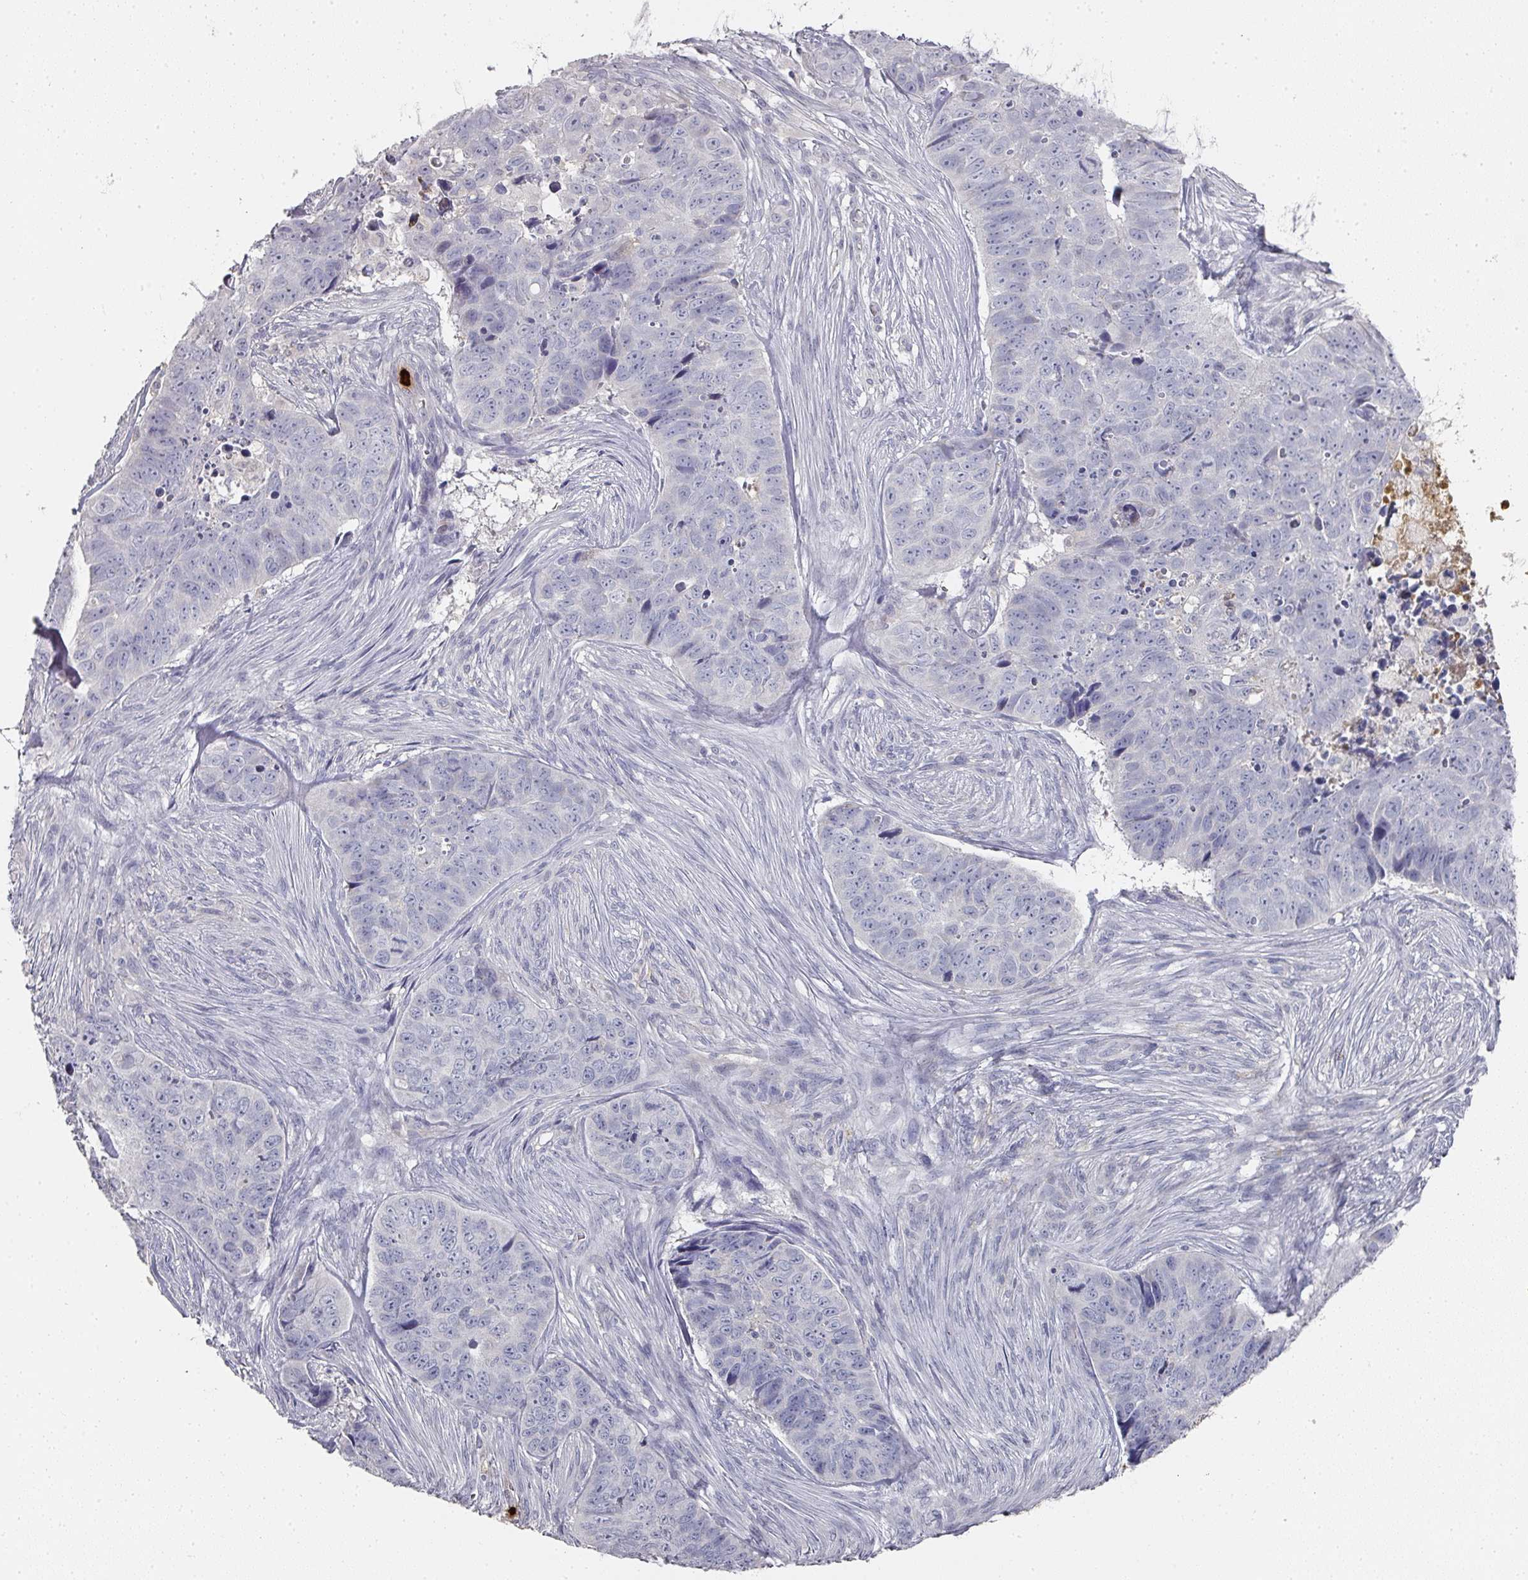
{"staining": {"intensity": "negative", "quantity": "none", "location": "none"}, "tissue": "skin cancer", "cell_type": "Tumor cells", "image_type": "cancer", "snomed": [{"axis": "morphology", "description": "Basal cell carcinoma"}, {"axis": "topography", "description": "Skin"}], "caption": "Immunohistochemical staining of skin basal cell carcinoma reveals no significant positivity in tumor cells. Brightfield microscopy of immunohistochemistry stained with DAB (brown) and hematoxylin (blue), captured at high magnification.", "gene": "CAMP", "patient": {"sex": "female", "age": 82}}